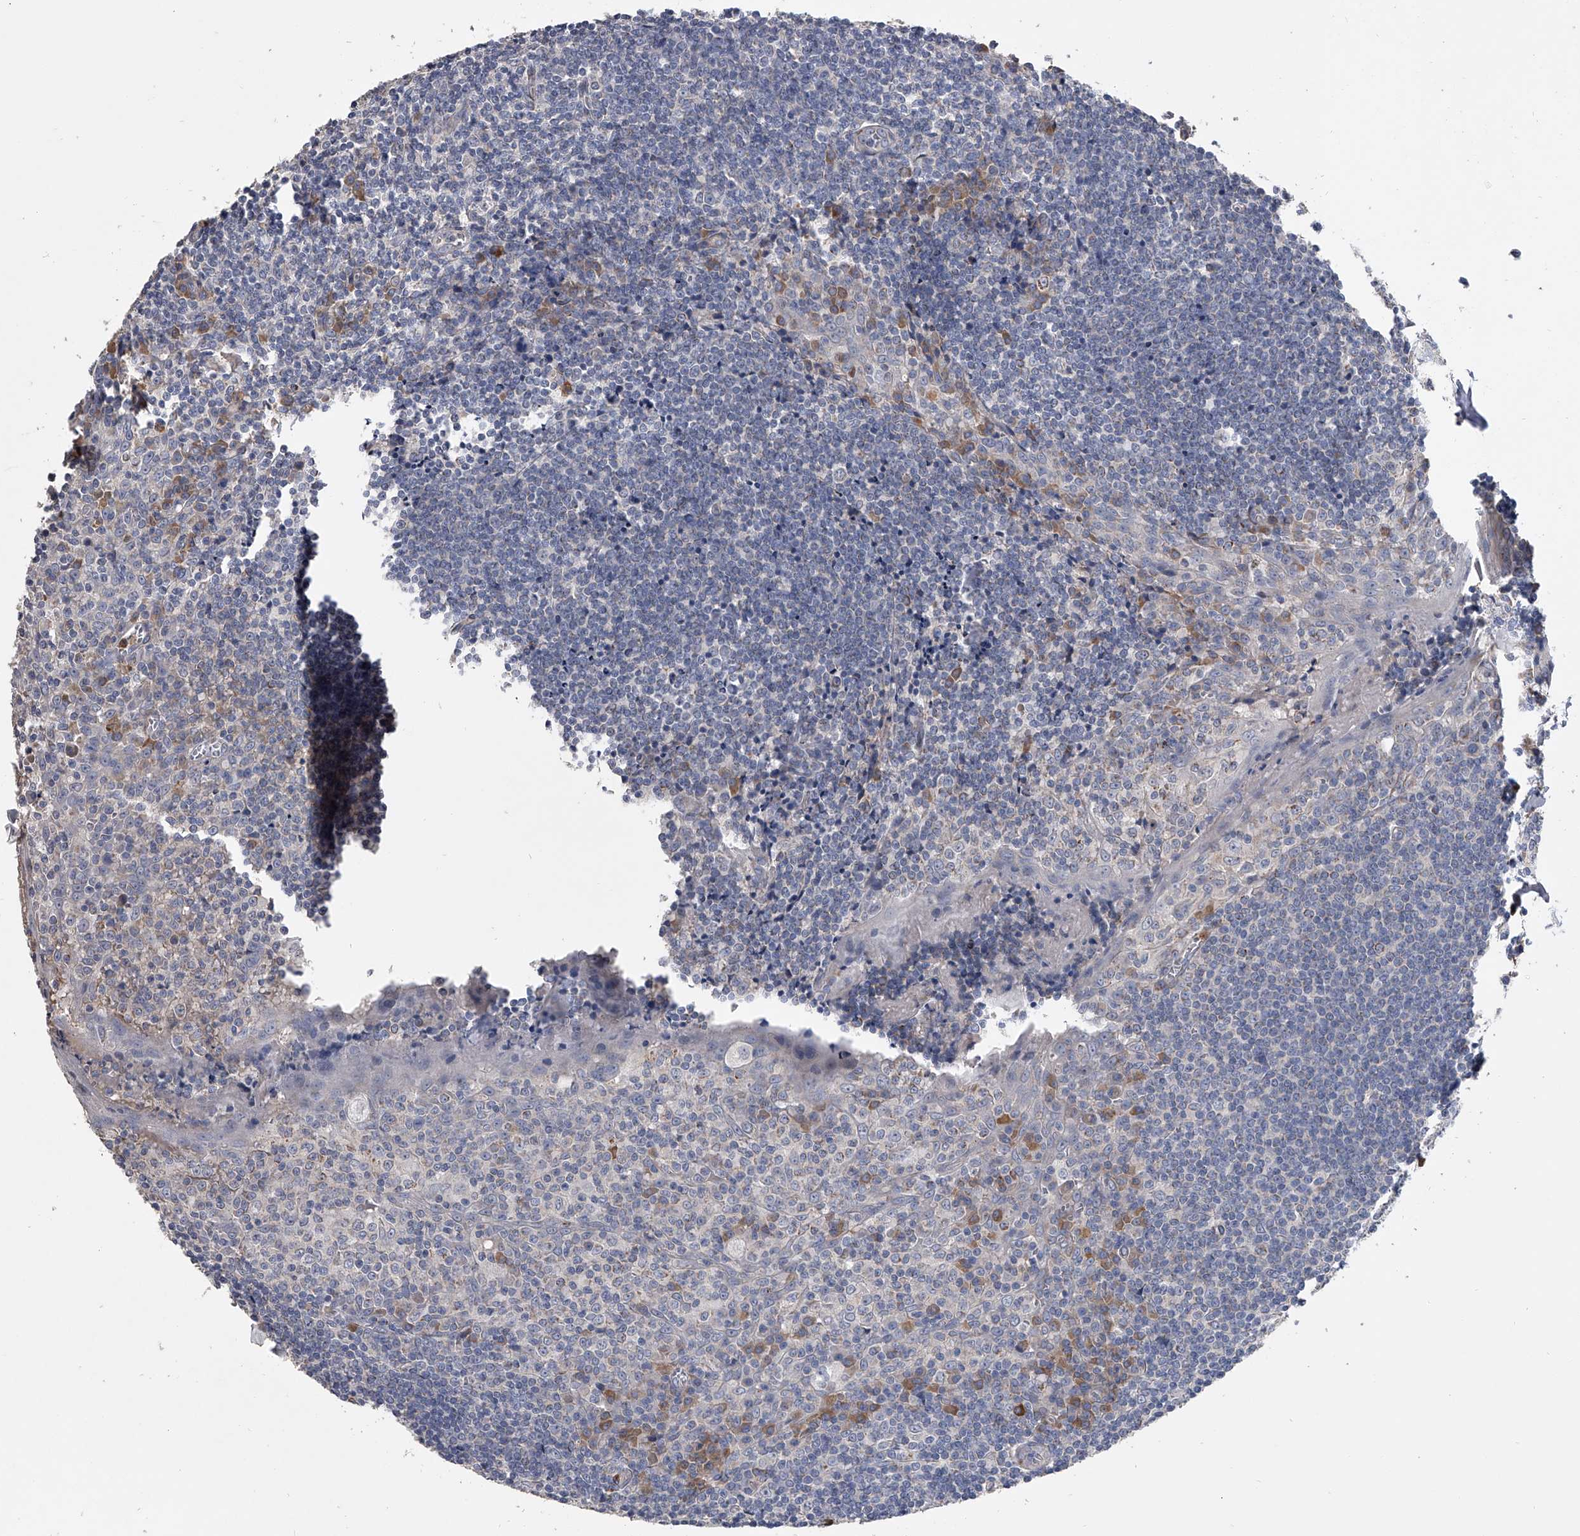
{"staining": {"intensity": "moderate", "quantity": "<25%", "location": "cytoplasmic/membranous"}, "tissue": "tonsil", "cell_type": "Germinal center cells", "image_type": "normal", "snomed": [{"axis": "morphology", "description": "Normal tissue, NOS"}, {"axis": "topography", "description": "Tonsil"}], "caption": "Protein analysis of benign tonsil exhibits moderate cytoplasmic/membranous expression in about <25% of germinal center cells. (IHC, brightfield microscopy, high magnification).", "gene": "NRP1", "patient": {"sex": "male", "age": 27}}